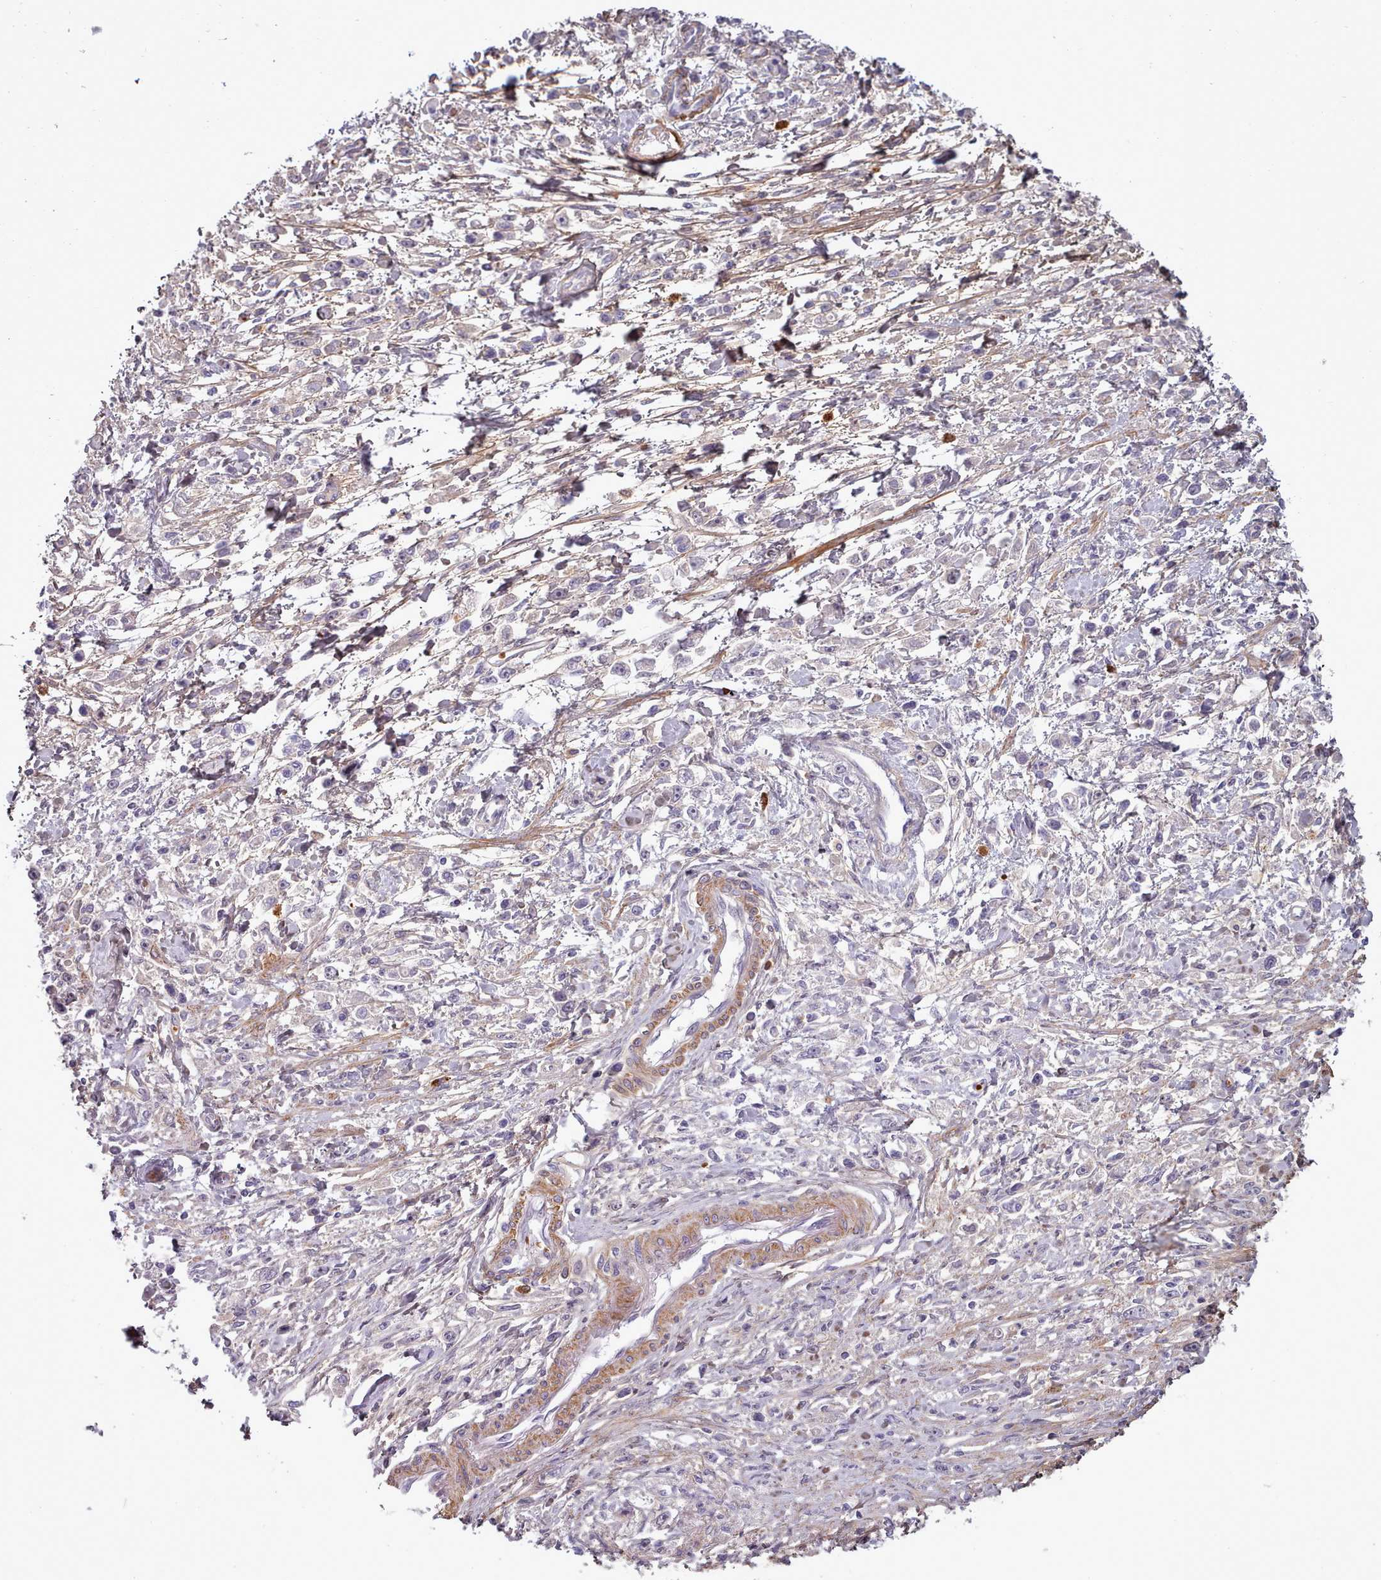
{"staining": {"intensity": "negative", "quantity": "none", "location": "none"}, "tissue": "stomach cancer", "cell_type": "Tumor cells", "image_type": "cancer", "snomed": [{"axis": "morphology", "description": "Adenocarcinoma, NOS"}, {"axis": "topography", "description": "Stomach"}], "caption": "IHC micrograph of neoplastic tissue: stomach adenocarcinoma stained with DAB (3,3'-diaminobenzidine) reveals no significant protein expression in tumor cells. The staining is performed using DAB (3,3'-diaminobenzidine) brown chromogen with nuclei counter-stained in using hematoxylin.", "gene": "CLNS1A", "patient": {"sex": "female", "age": 59}}